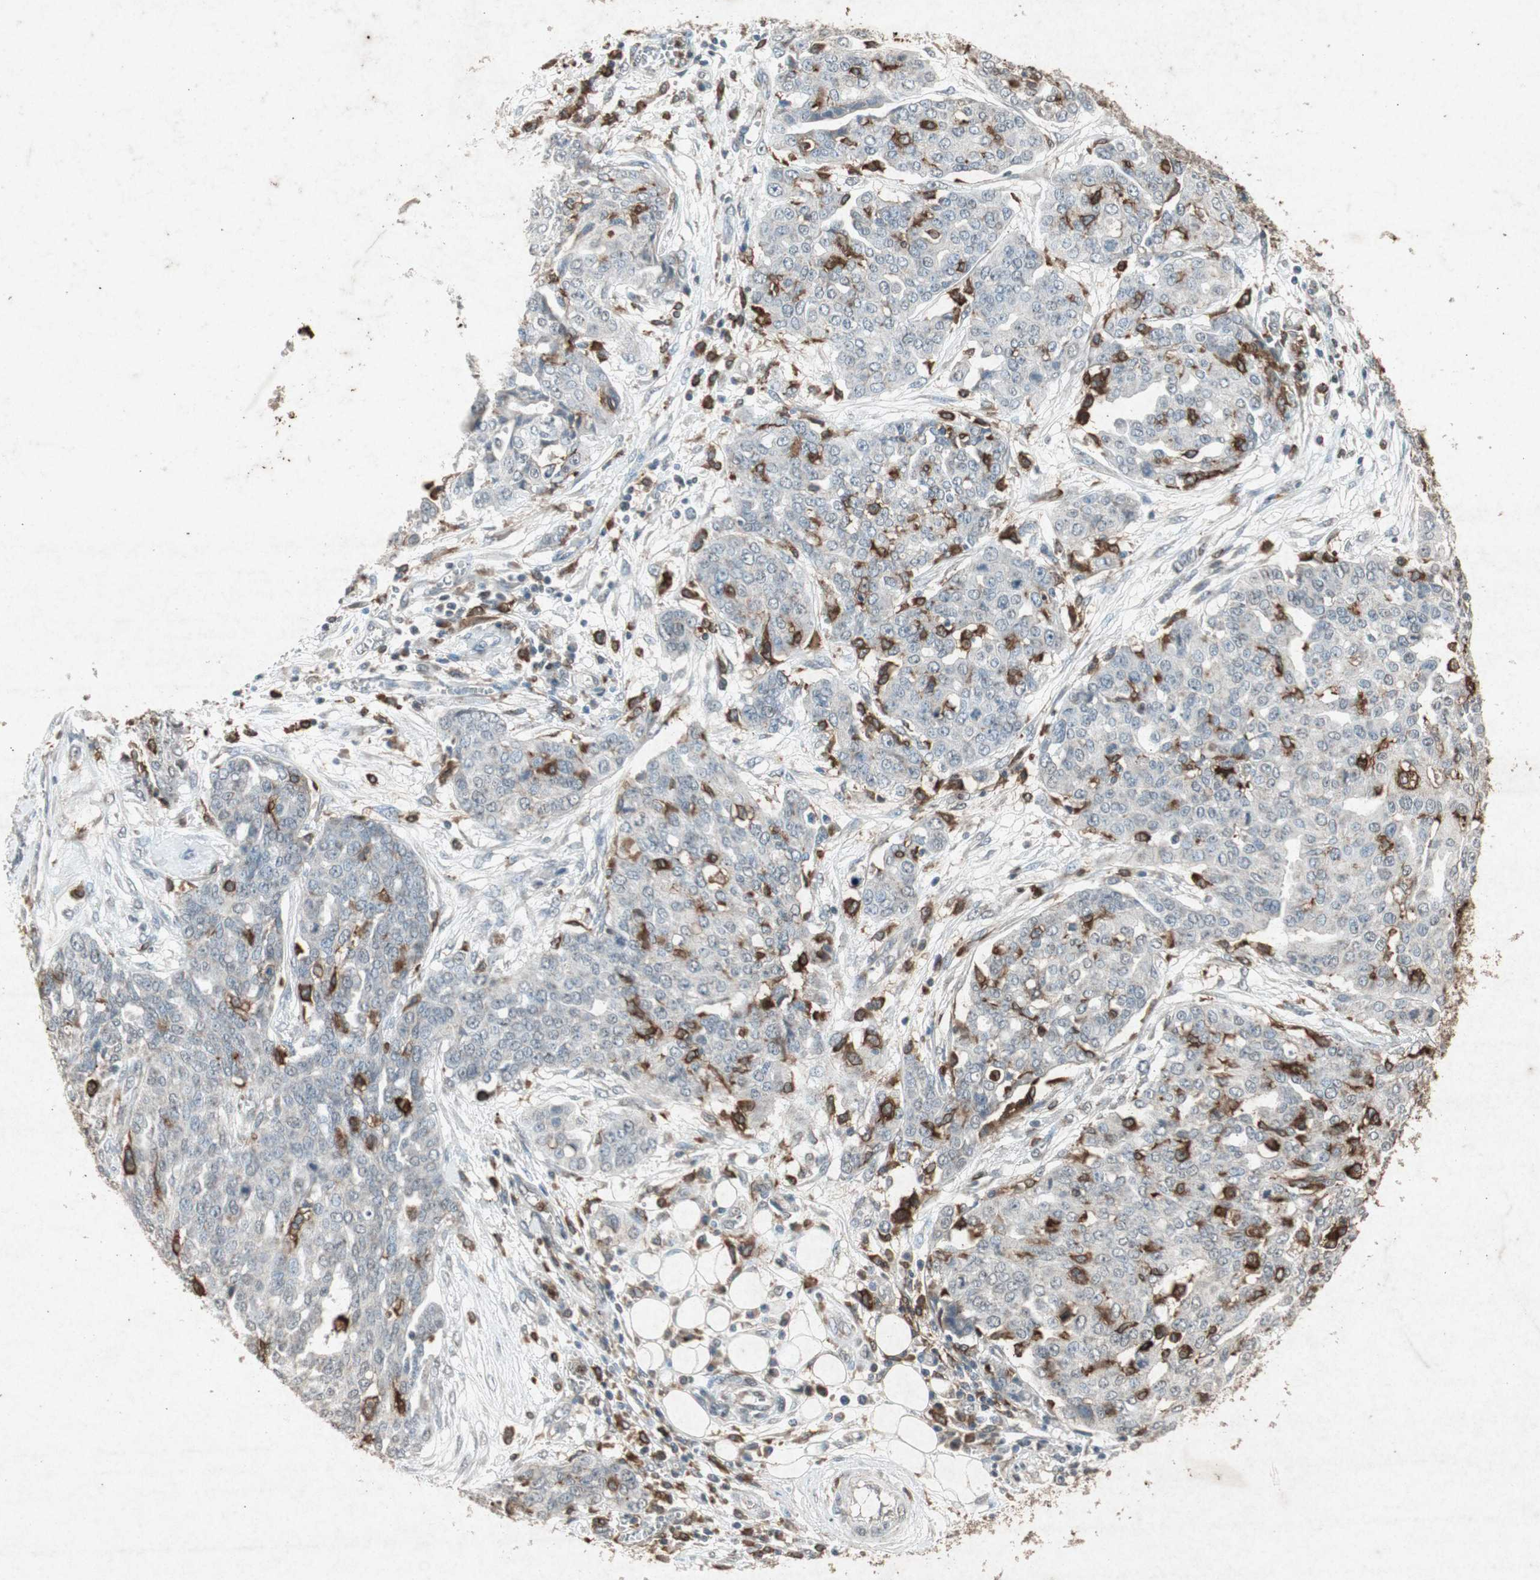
{"staining": {"intensity": "negative", "quantity": "none", "location": "none"}, "tissue": "ovarian cancer", "cell_type": "Tumor cells", "image_type": "cancer", "snomed": [{"axis": "morphology", "description": "Cystadenocarcinoma, serous, NOS"}, {"axis": "topography", "description": "Soft tissue"}, {"axis": "topography", "description": "Ovary"}], "caption": "Tumor cells are negative for protein expression in human serous cystadenocarcinoma (ovarian). Brightfield microscopy of immunohistochemistry (IHC) stained with DAB (3,3'-diaminobenzidine) (brown) and hematoxylin (blue), captured at high magnification.", "gene": "TYROBP", "patient": {"sex": "female", "age": 57}}